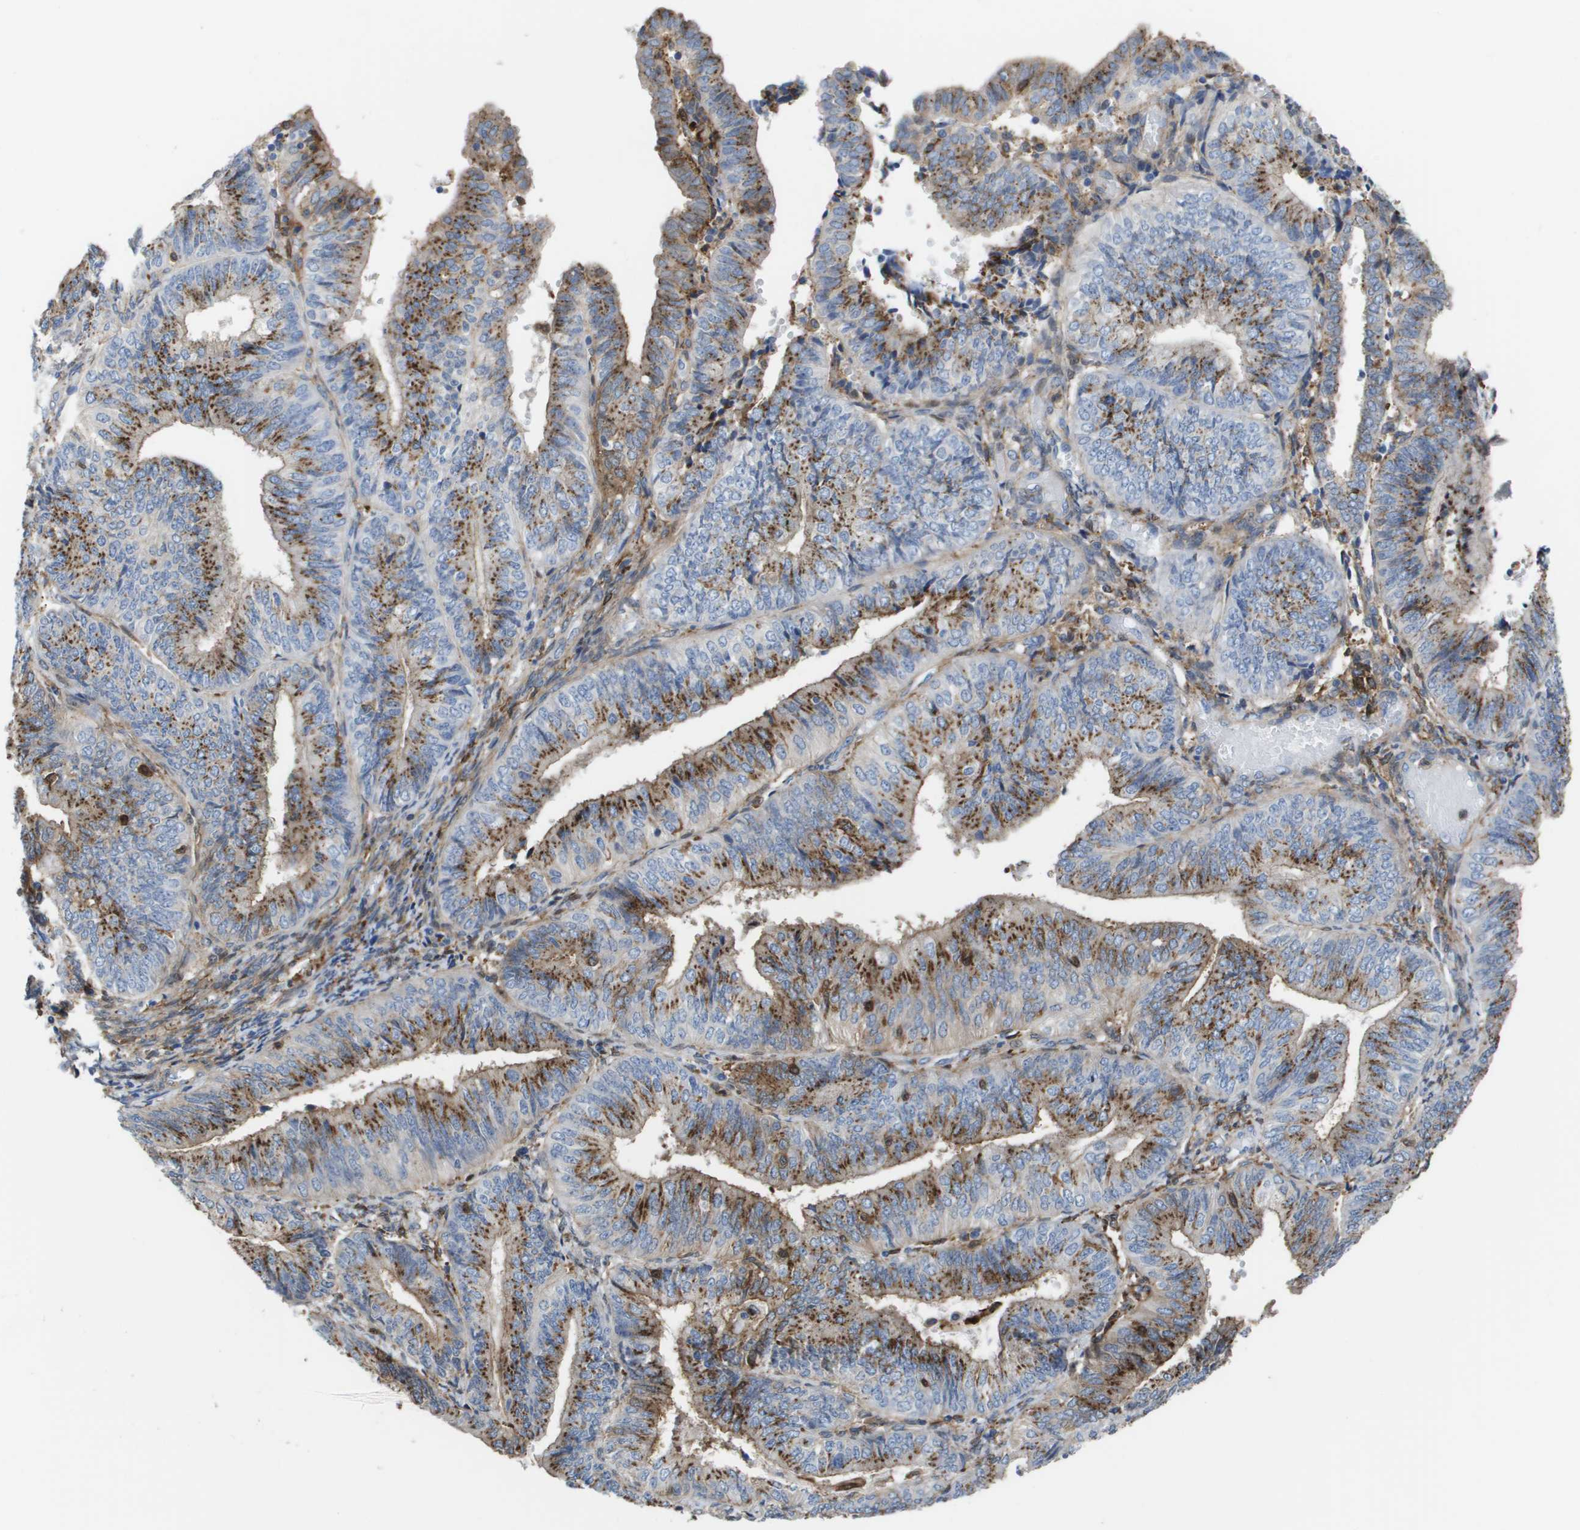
{"staining": {"intensity": "moderate", "quantity": ">75%", "location": "cytoplasmic/membranous"}, "tissue": "endometrial cancer", "cell_type": "Tumor cells", "image_type": "cancer", "snomed": [{"axis": "morphology", "description": "Adenocarcinoma, NOS"}, {"axis": "topography", "description": "Endometrium"}], "caption": "Immunohistochemical staining of adenocarcinoma (endometrial) reveals medium levels of moderate cytoplasmic/membranous protein positivity in approximately >75% of tumor cells. The protein of interest is shown in brown color, while the nuclei are stained blue.", "gene": "SLC37A2", "patient": {"sex": "female", "age": 58}}